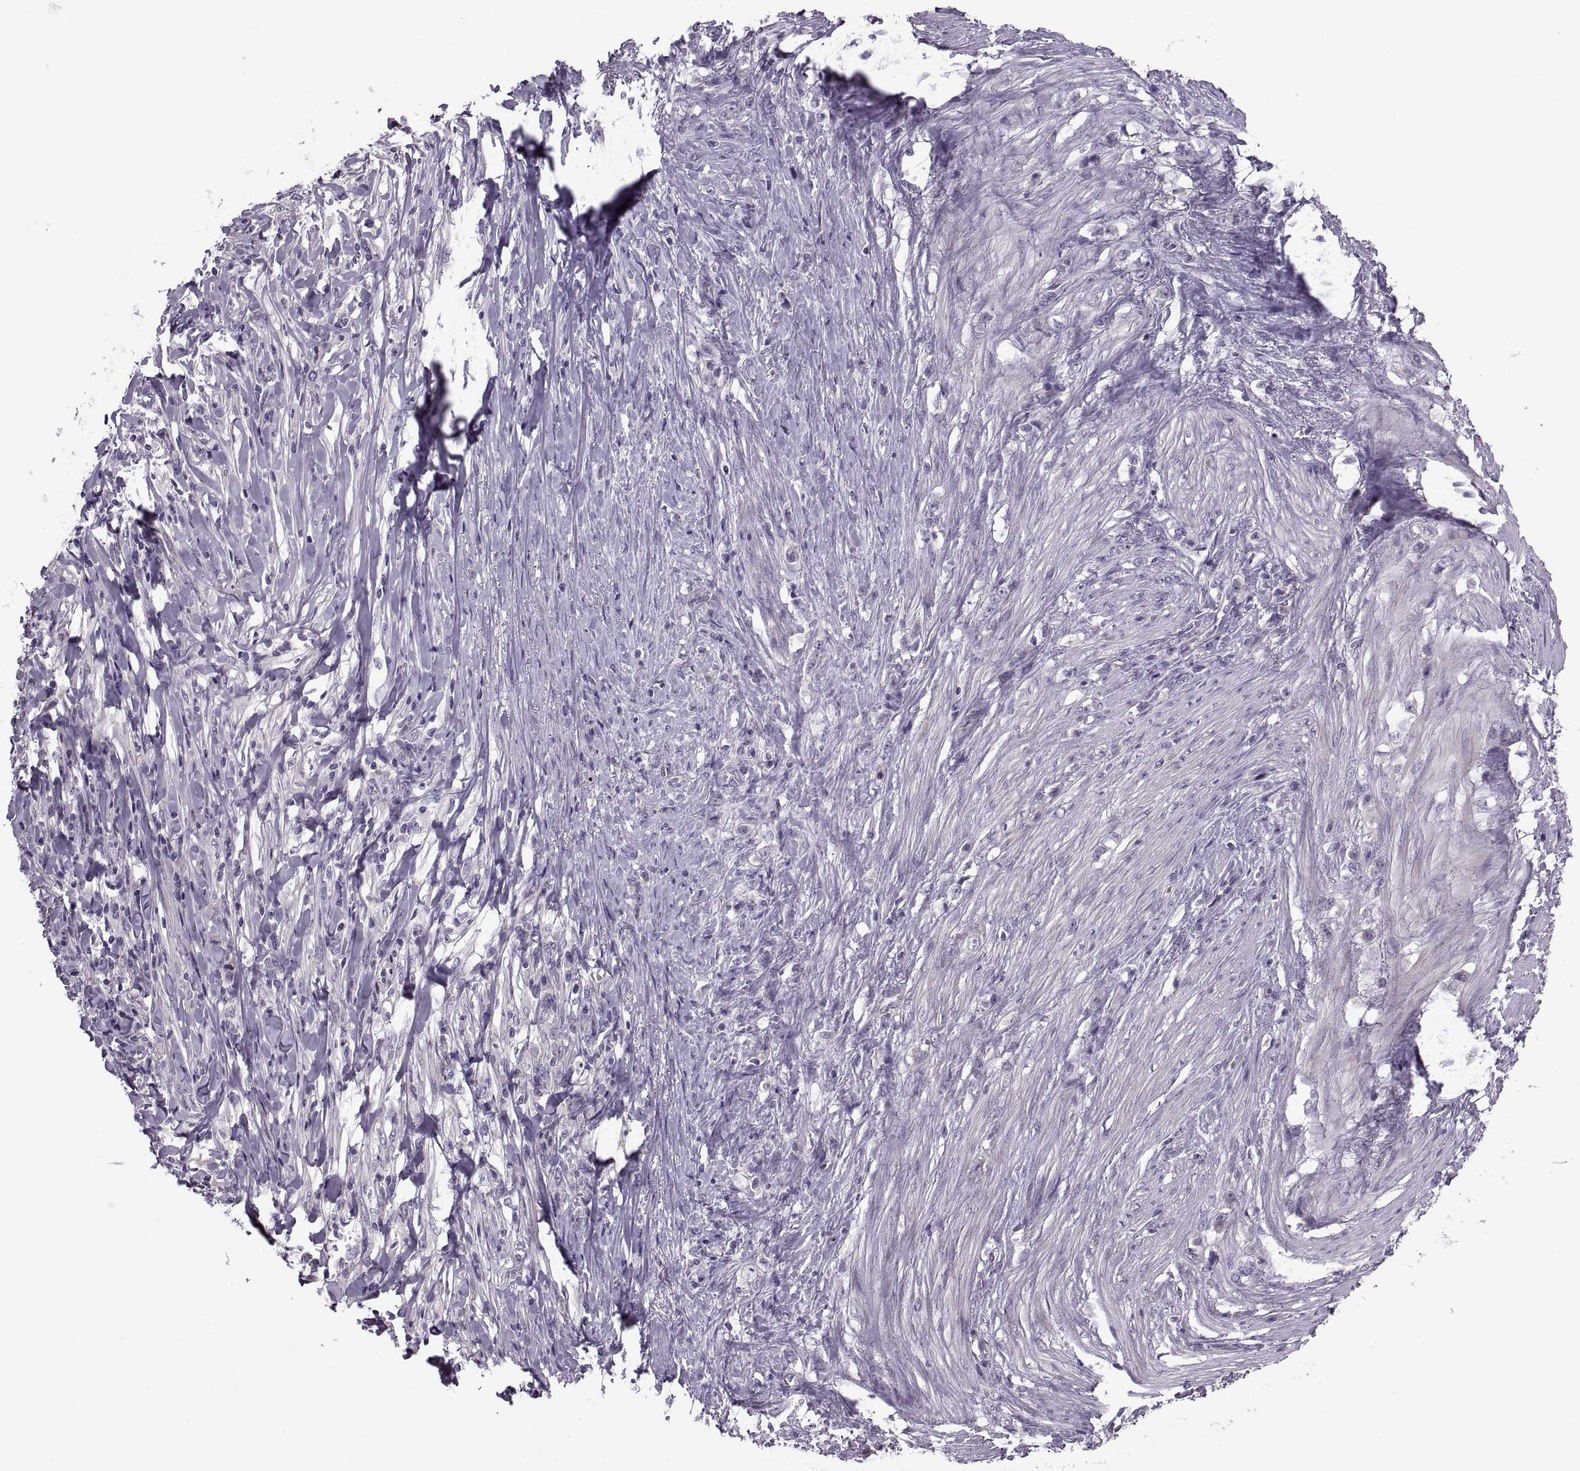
{"staining": {"intensity": "negative", "quantity": "none", "location": "none"}, "tissue": "stomach cancer", "cell_type": "Tumor cells", "image_type": "cancer", "snomed": [{"axis": "morphology", "description": "Adenocarcinoma, NOS"}, {"axis": "topography", "description": "Stomach, lower"}], "caption": "This is an immunohistochemistry (IHC) image of human stomach cancer (adenocarcinoma). There is no positivity in tumor cells.", "gene": "ODF3", "patient": {"sex": "male", "age": 88}}